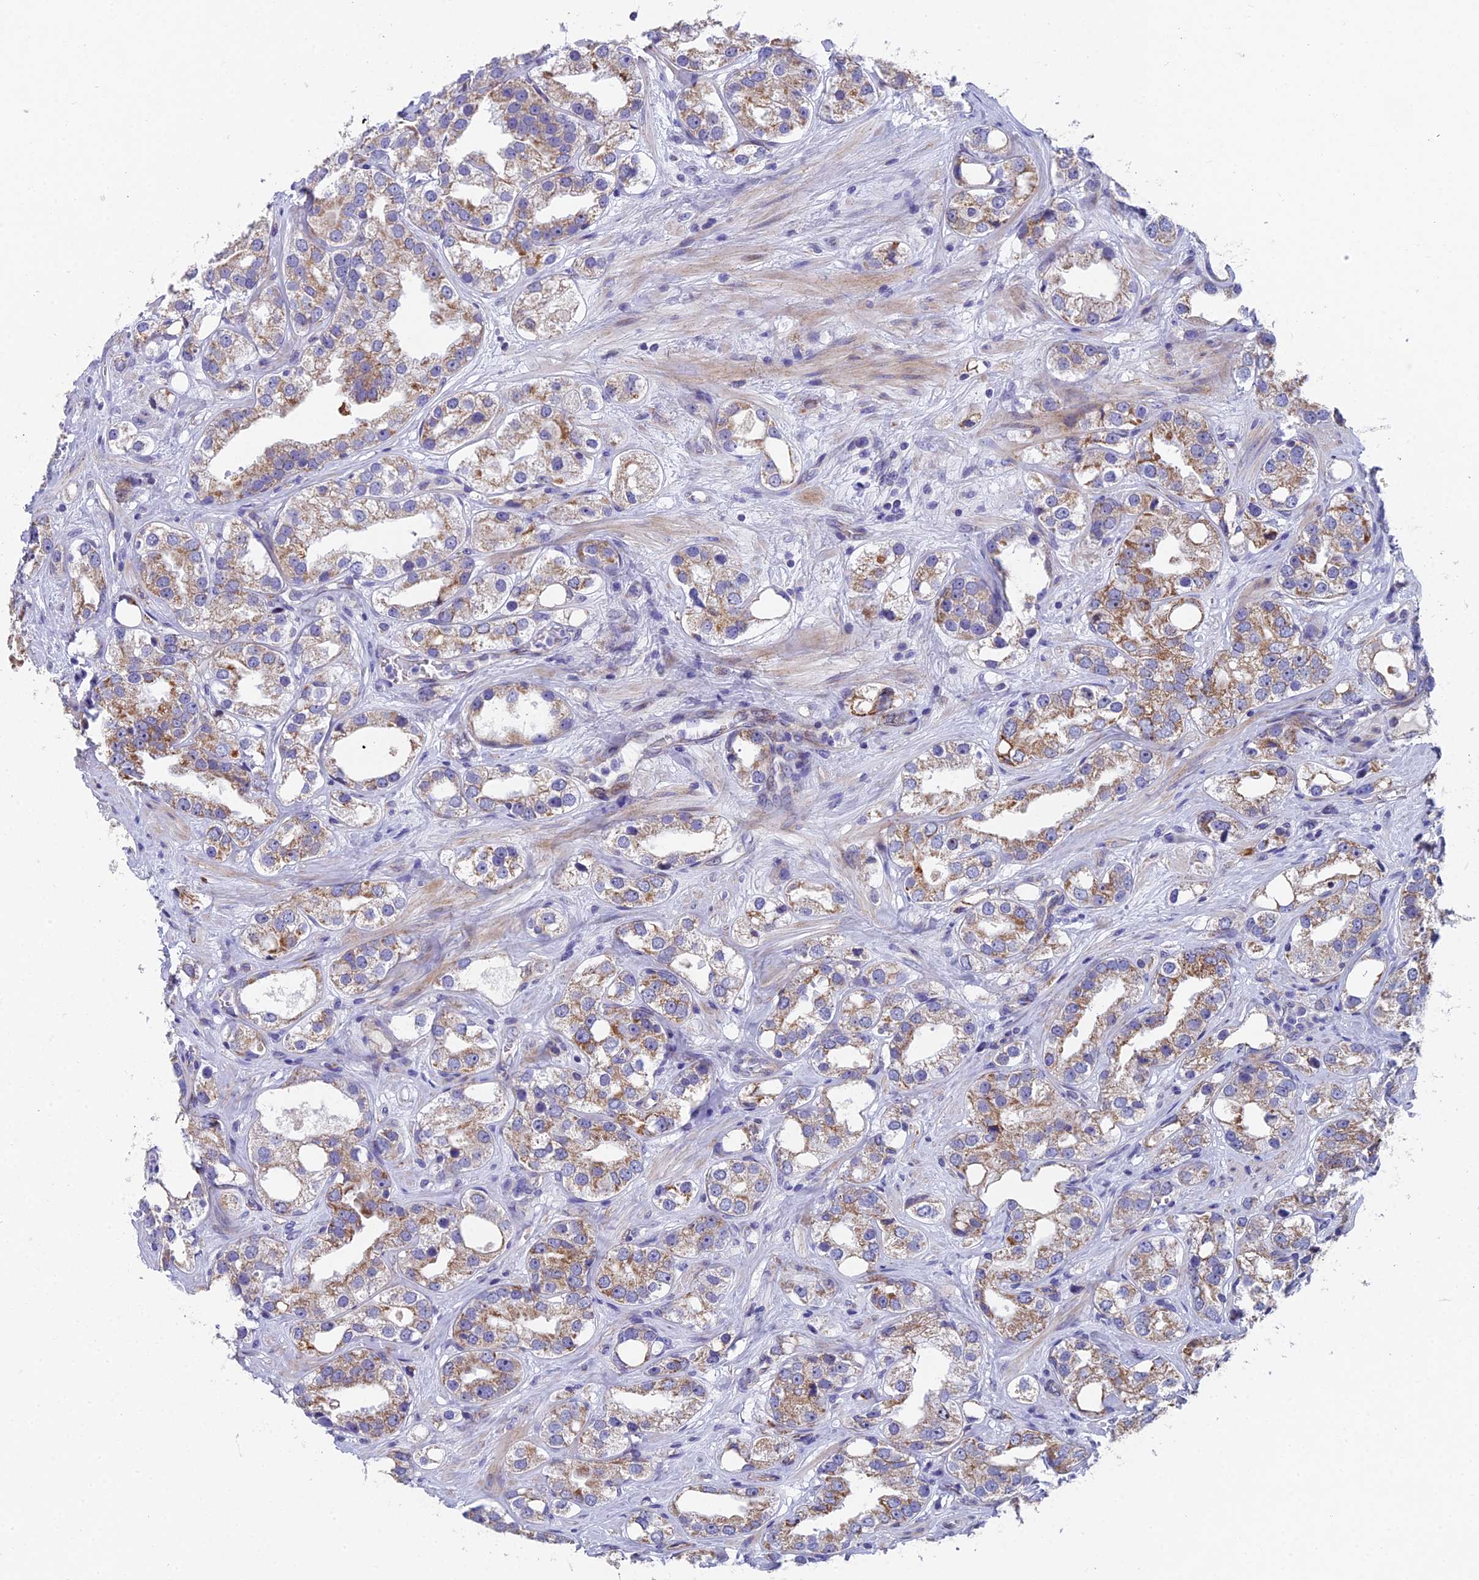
{"staining": {"intensity": "moderate", "quantity": "25%-75%", "location": "cytoplasmic/membranous"}, "tissue": "prostate cancer", "cell_type": "Tumor cells", "image_type": "cancer", "snomed": [{"axis": "morphology", "description": "Adenocarcinoma, NOS"}, {"axis": "topography", "description": "Prostate"}], "caption": "Human prostate adenocarcinoma stained with a protein marker demonstrates moderate staining in tumor cells.", "gene": "XKR9", "patient": {"sex": "male", "age": 79}}